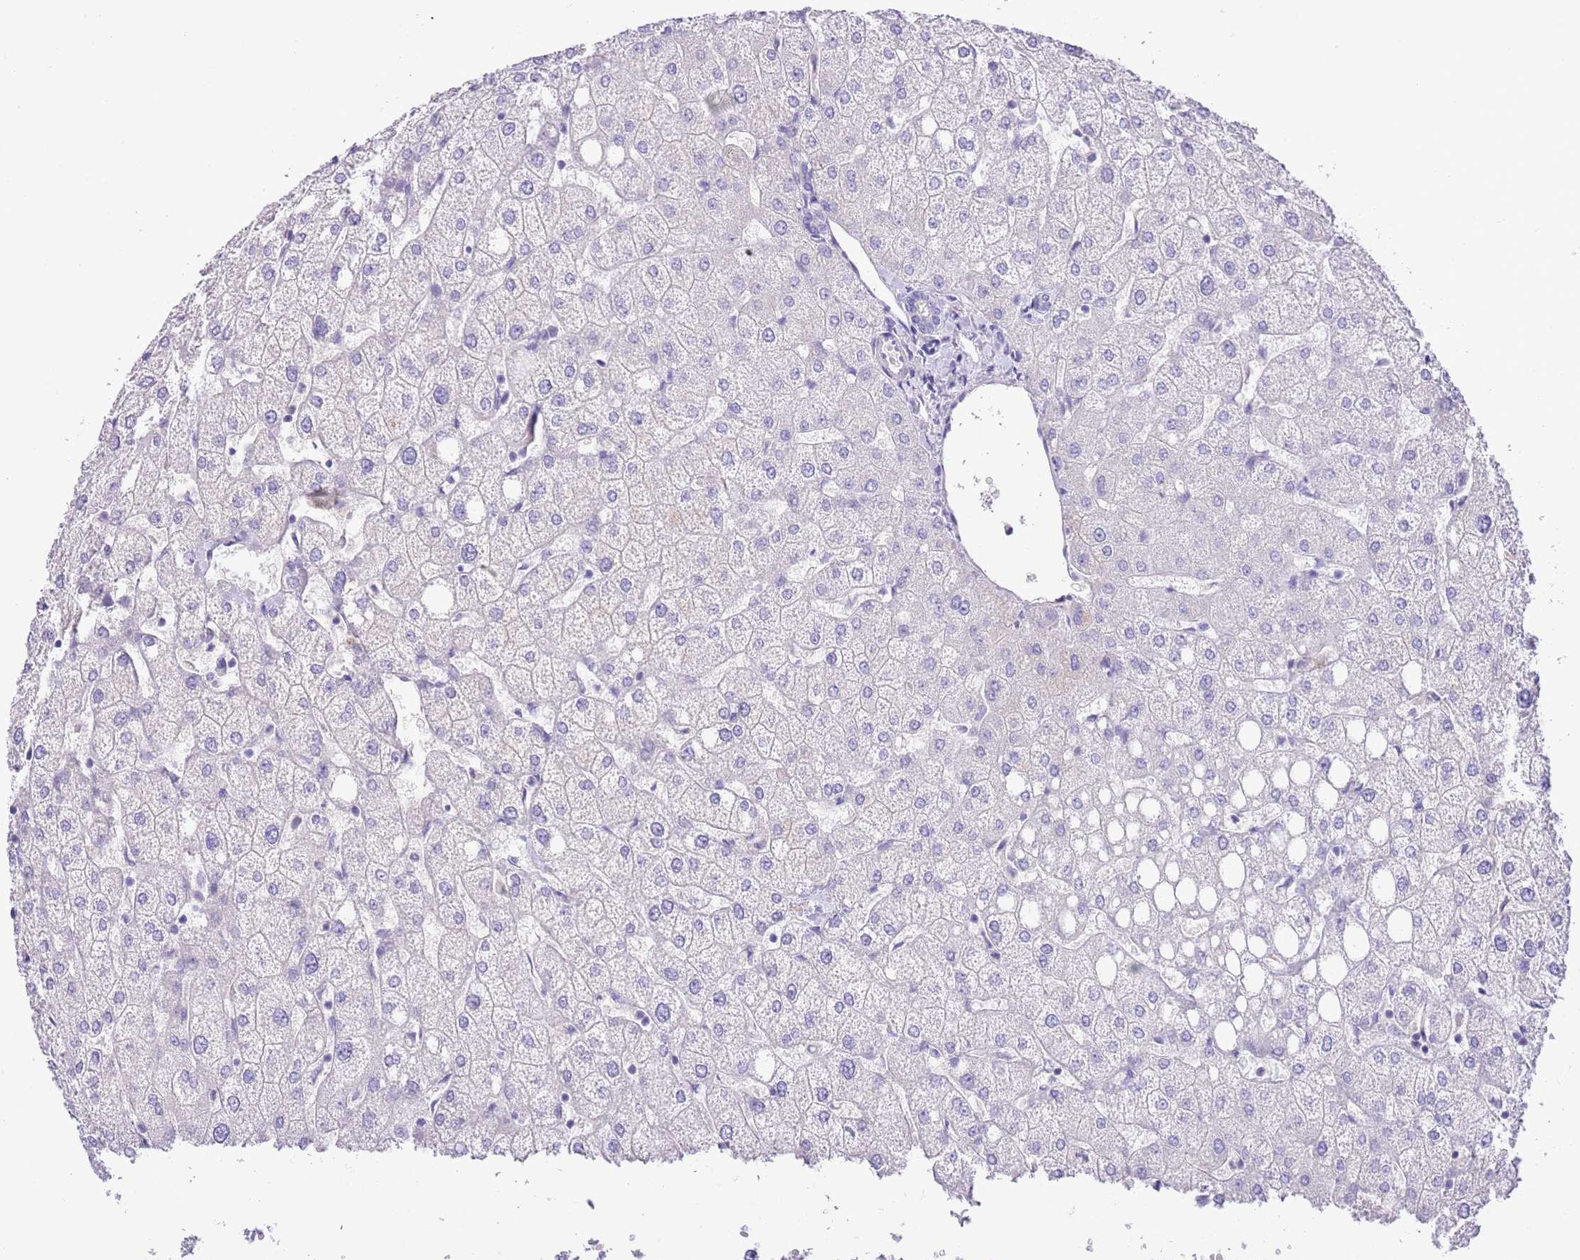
{"staining": {"intensity": "negative", "quantity": "none", "location": "none"}, "tissue": "liver", "cell_type": "Cholangiocytes", "image_type": "normal", "snomed": [{"axis": "morphology", "description": "Normal tissue, NOS"}, {"axis": "topography", "description": "Liver"}], "caption": "The image exhibits no significant positivity in cholangiocytes of liver.", "gene": "CLEC2A", "patient": {"sex": "female", "age": 54}}